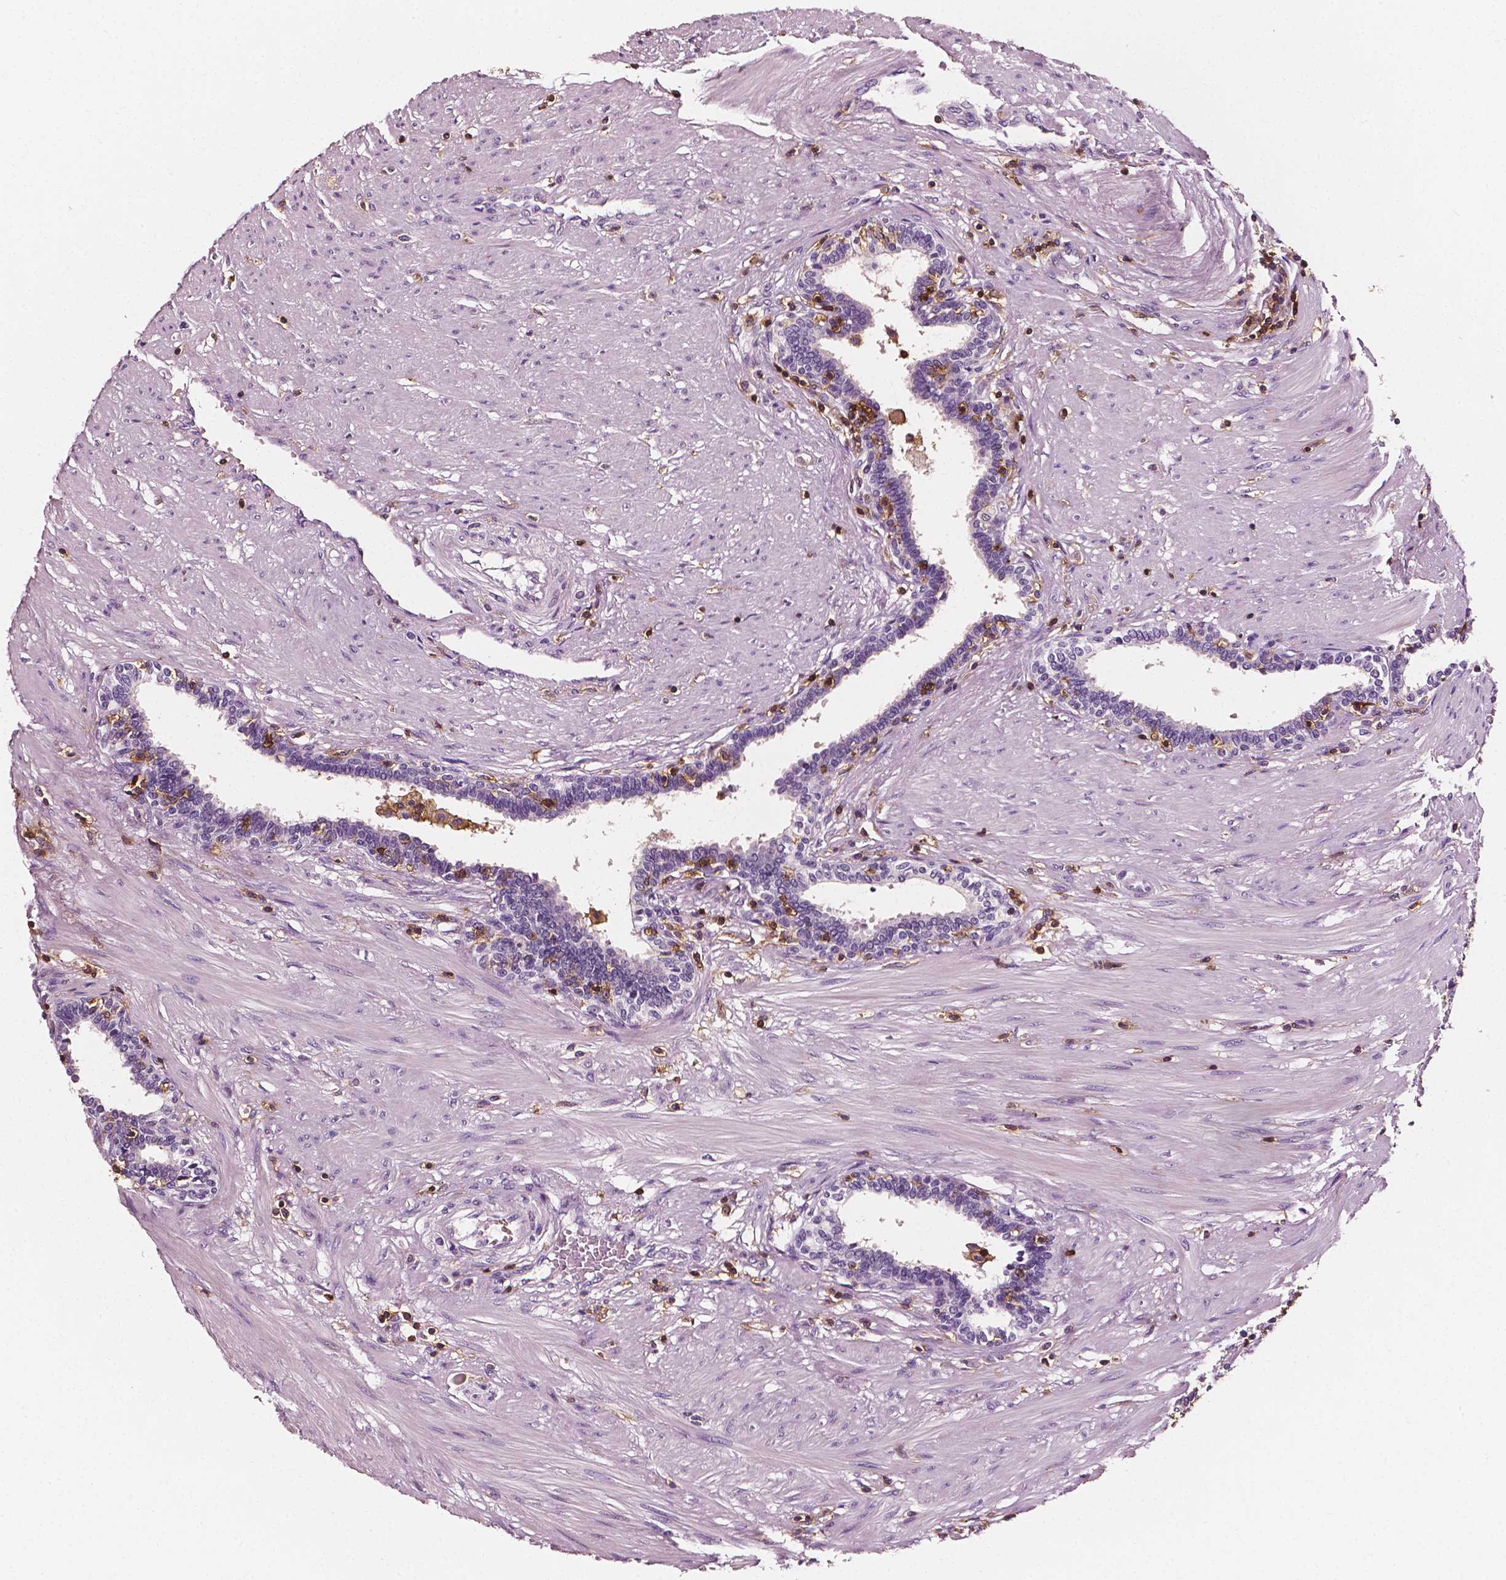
{"staining": {"intensity": "negative", "quantity": "none", "location": "none"}, "tissue": "prostate", "cell_type": "Glandular cells", "image_type": "normal", "snomed": [{"axis": "morphology", "description": "Normal tissue, NOS"}, {"axis": "topography", "description": "Prostate"}], "caption": "Glandular cells show no significant protein expression in normal prostate. The staining is performed using DAB brown chromogen with nuclei counter-stained in using hematoxylin.", "gene": "PTPRC", "patient": {"sex": "male", "age": 55}}